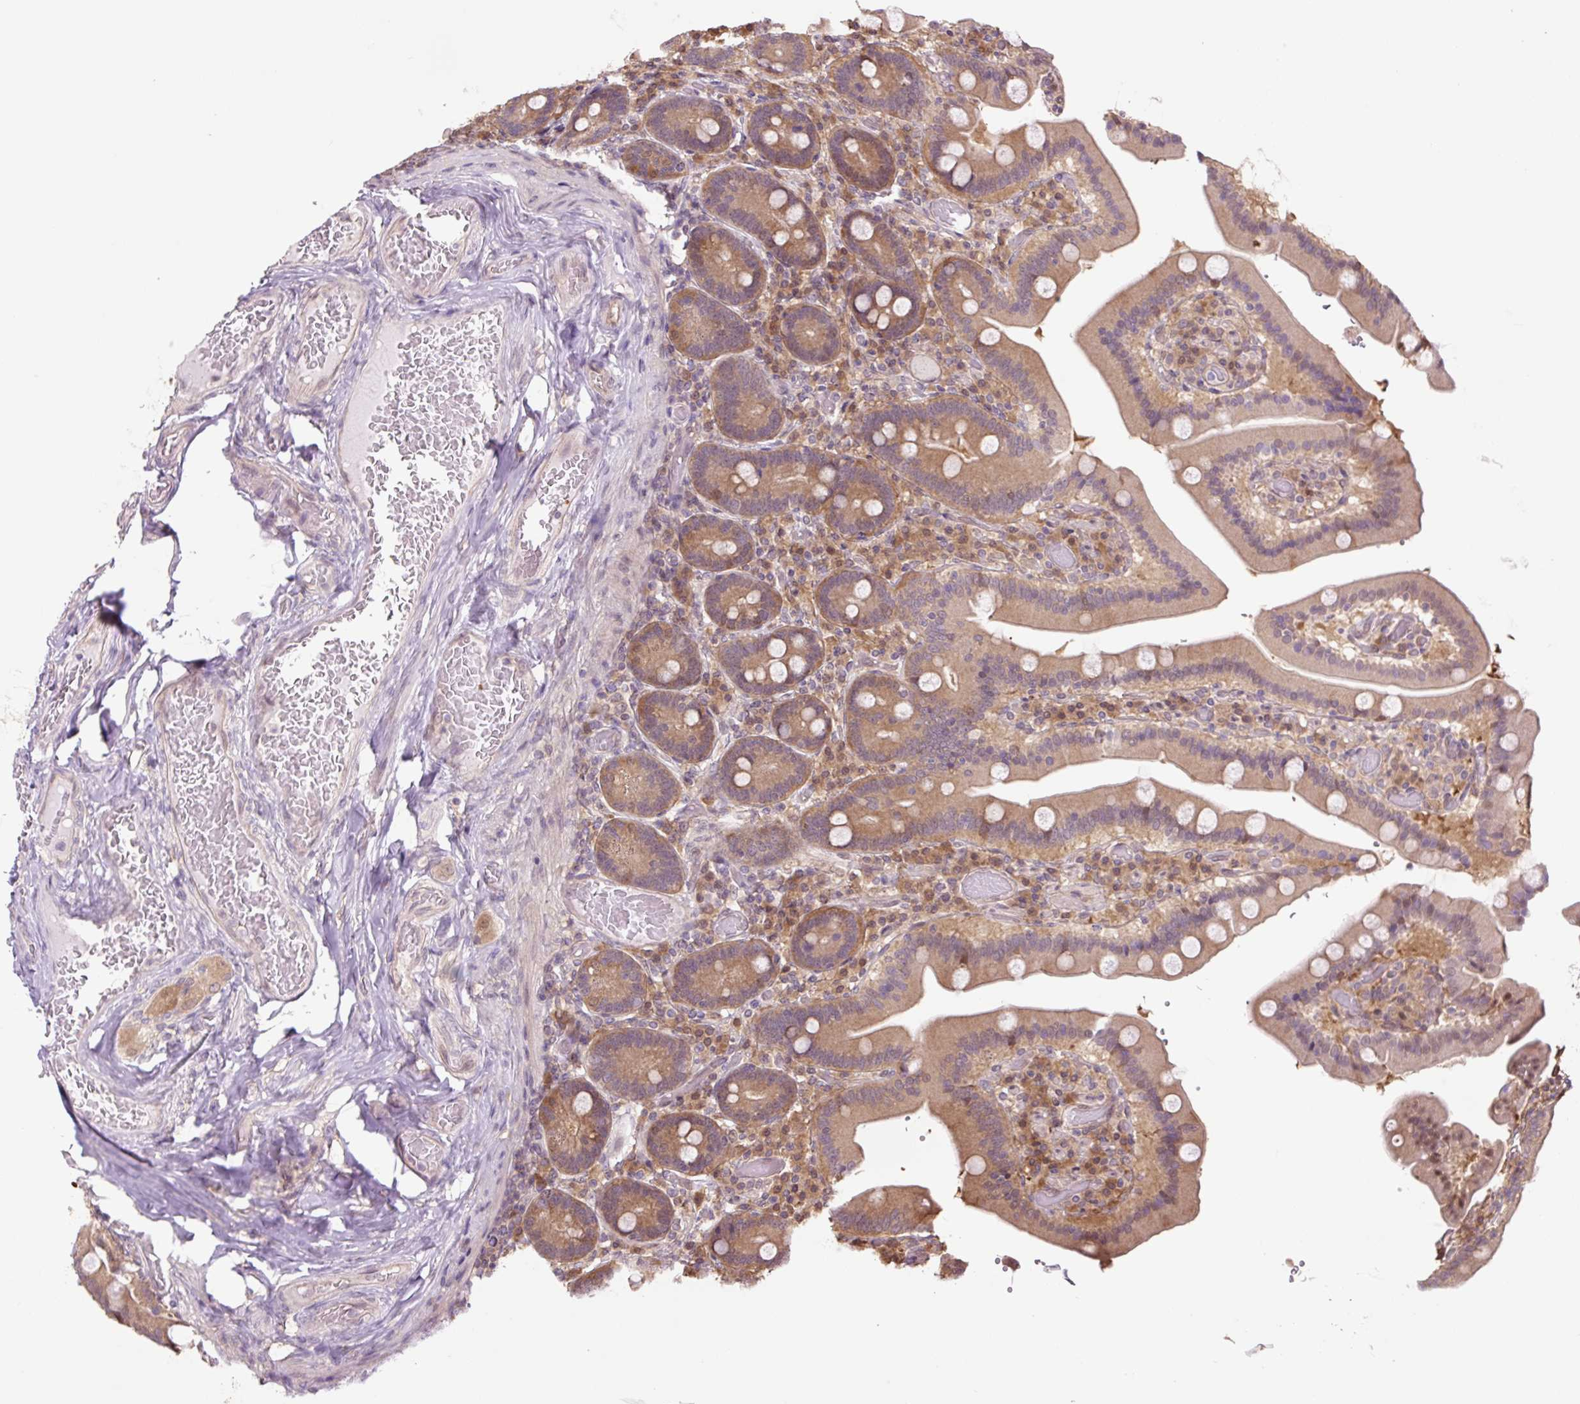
{"staining": {"intensity": "moderate", "quantity": "25%-75%", "location": "cytoplasmic/membranous"}, "tissue": "duodenum", "cell_type": "Glandular cells", "image_type": "normal", "snomed": [{"axis": "morphology", "description": "Normal tissue, NOS"}, {"axis": "topography", "description": "Duodenum"}], "caption": "Protein expression analysis of benign human duodenum reveals moderate cytoplasmic/membranous staining in about 25%-75% of glandular cells.", "gene": "TPT1", "patient": {"sex": "female", "age": 62}}